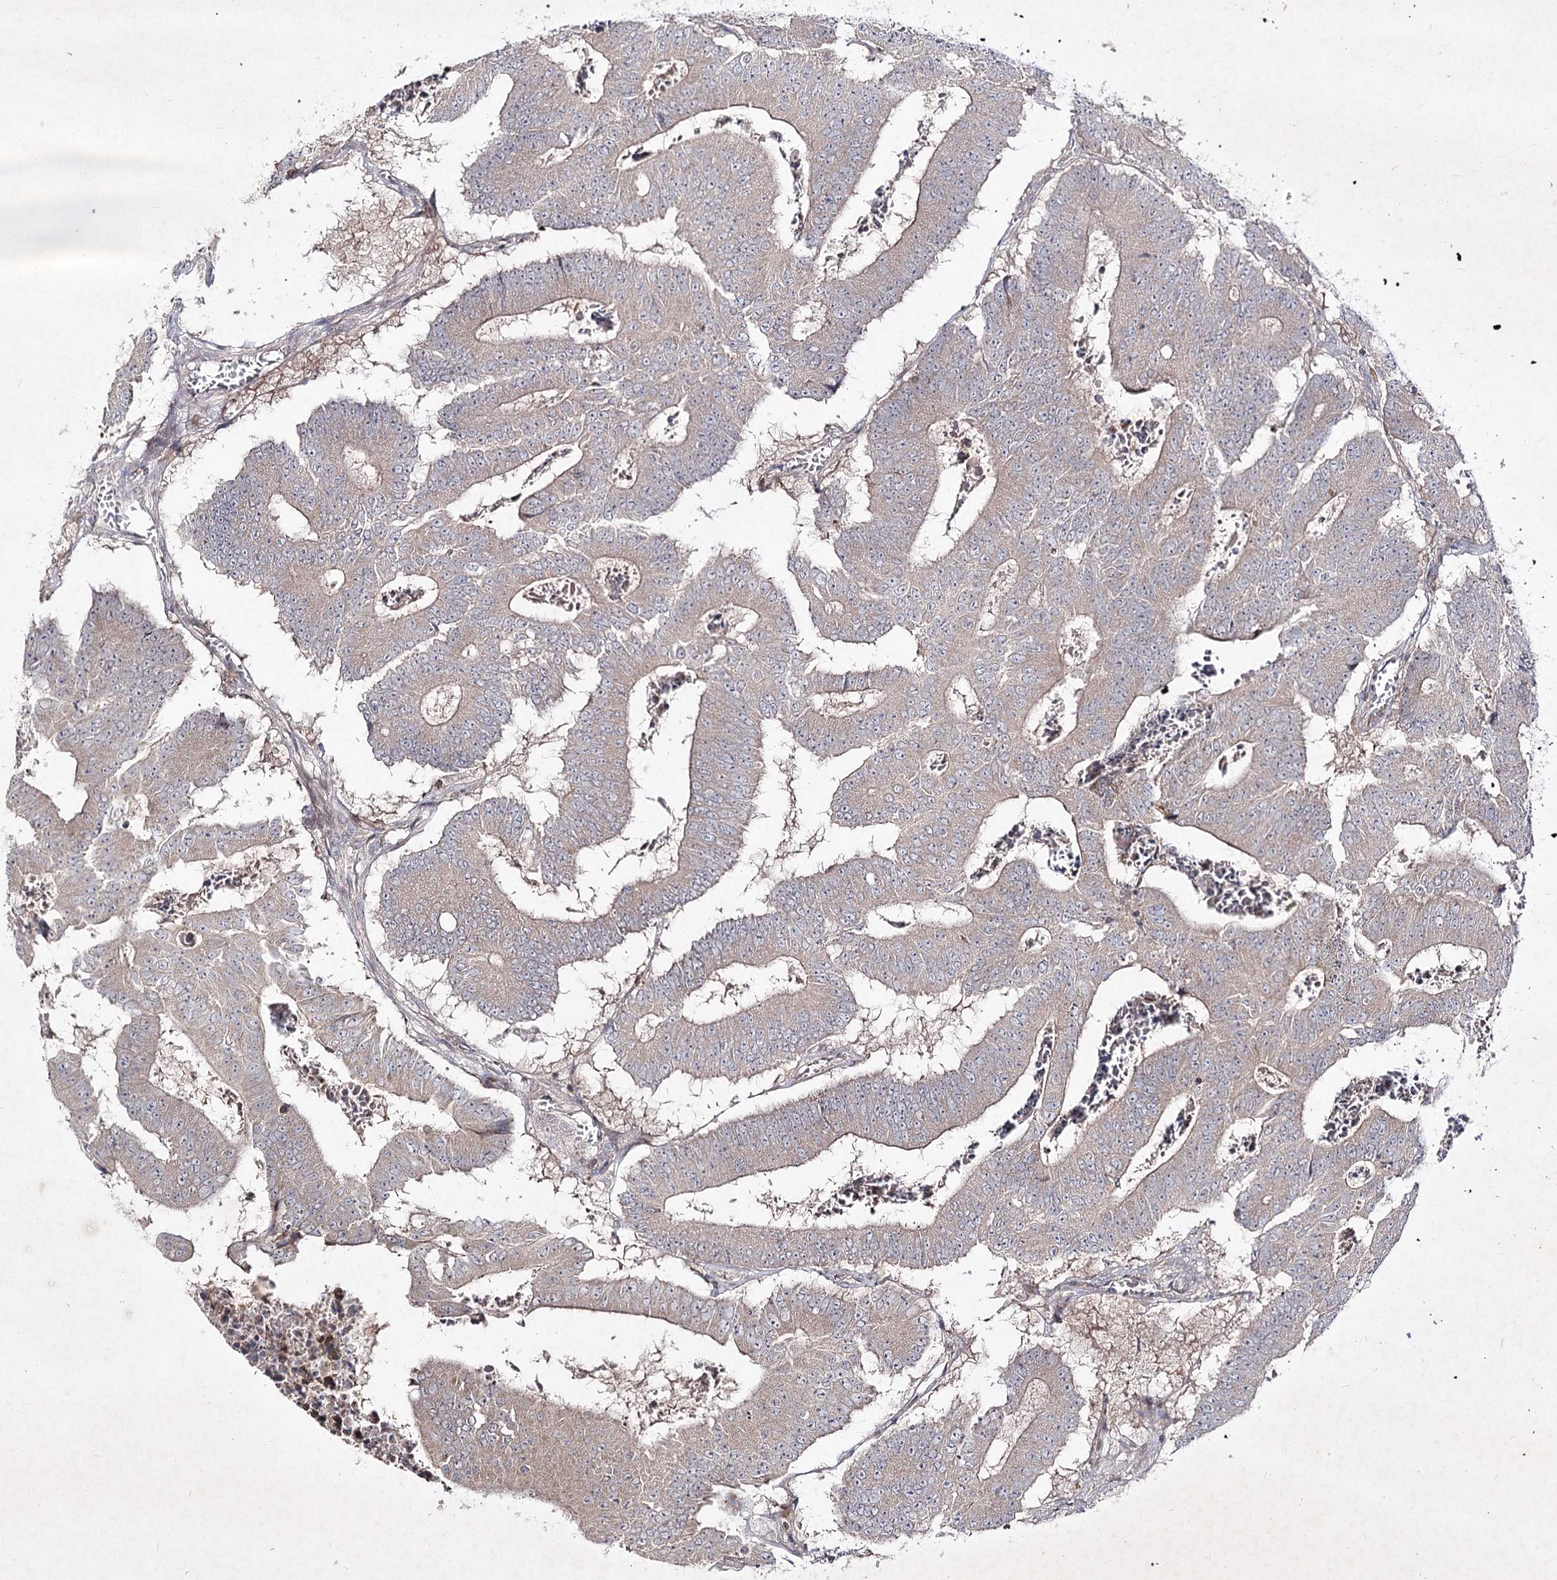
{"staining": {"intensity": "negative", "quantity": "none", "location": "none"}, "tissue": "colorectal cancer", "cell_type": "Tumor cells", "image_type": "cancer", "snomed": [{"axis": "morphology", "description": "Adenocarcinoma, NOS"}, {"axis": "topography", "description": "Colon"}], "caption": "Immunohistochemistry micrograph of human colorectal cancer (adenocarcinoma) stained for a protein (brown), which displays no expression in tumor cells.", "gene": "CIB2", "patient": {"sex": "male", "age": 87}}